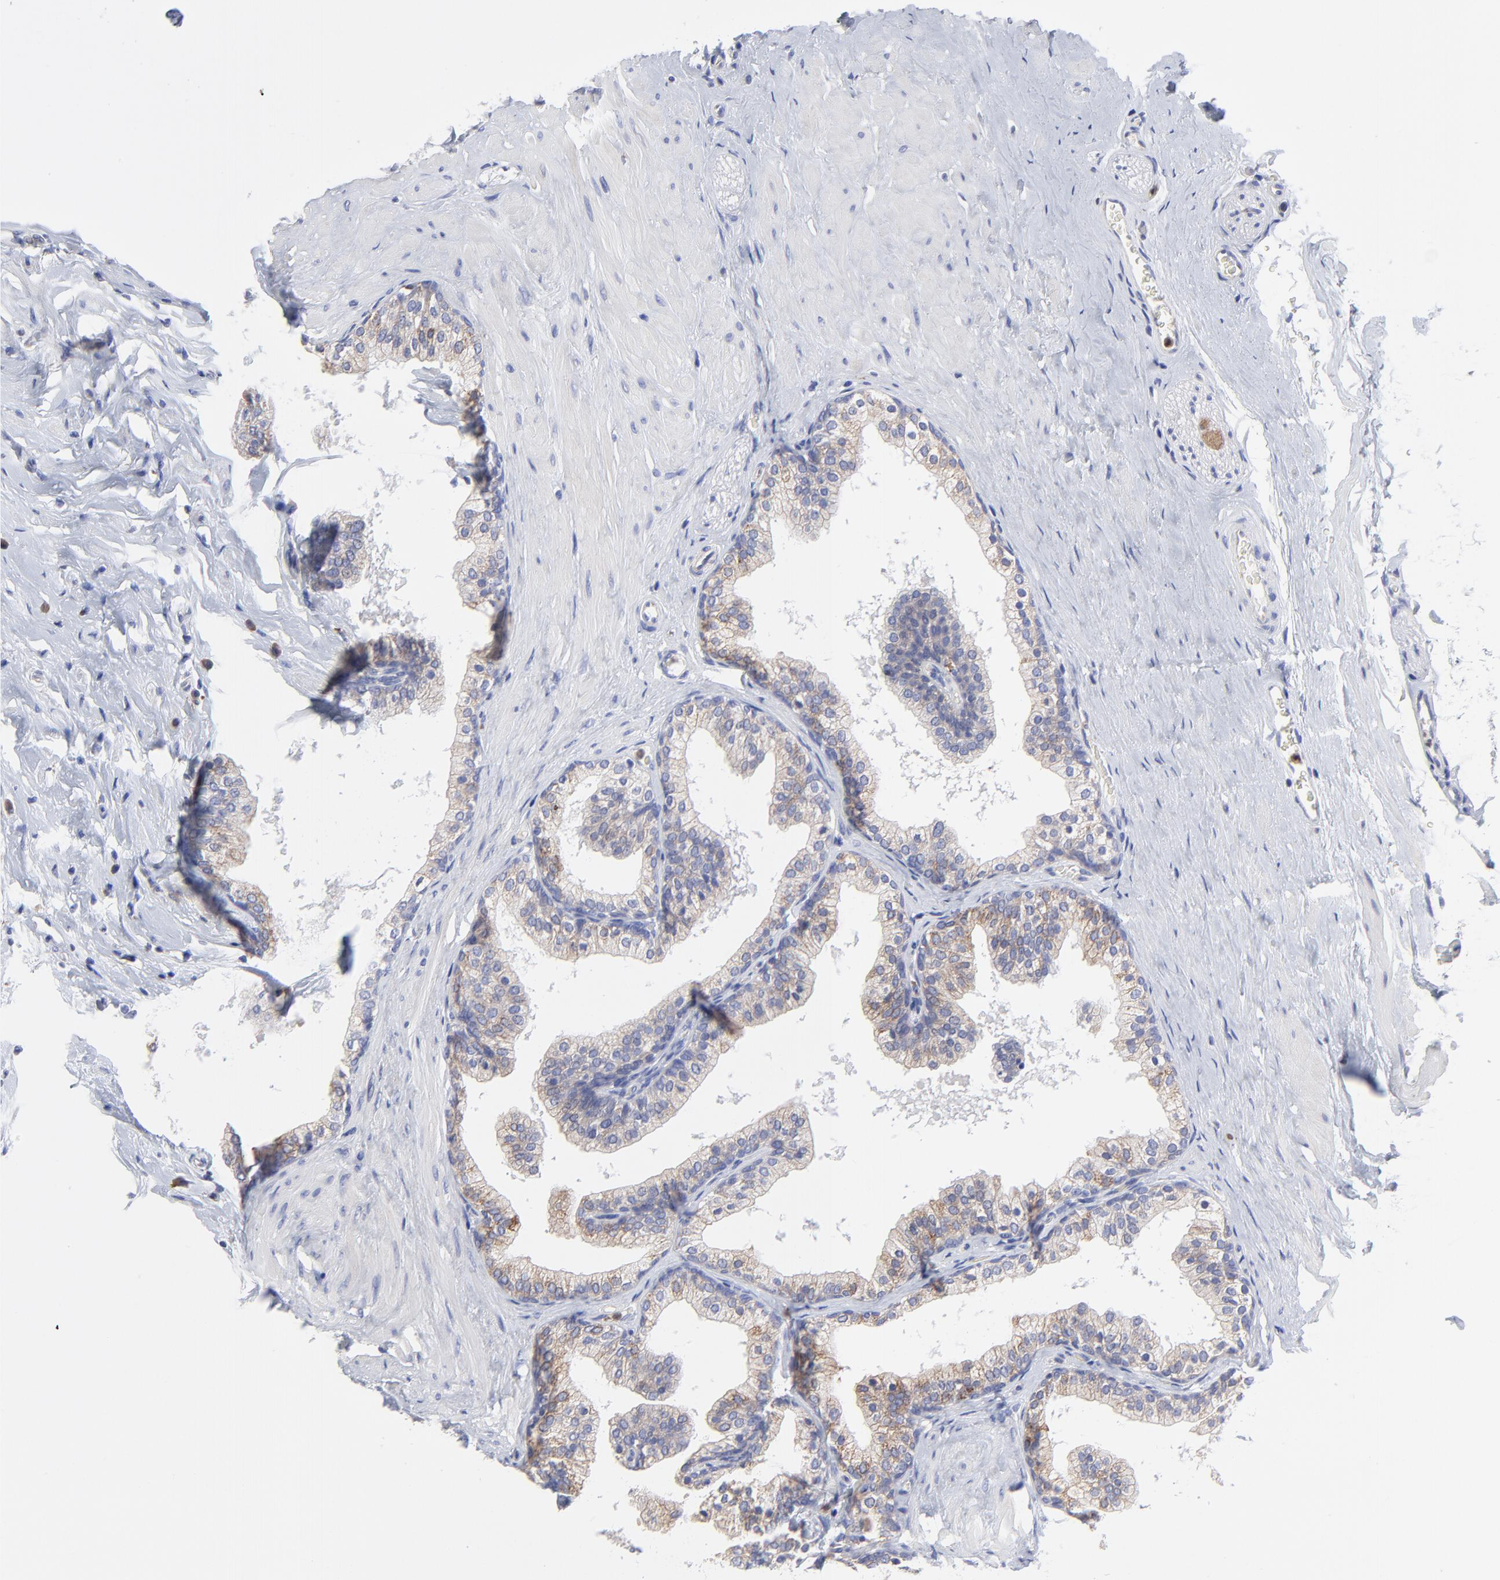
{"staining": {"intensity": "weak", "quantity": "25%-75%", "location": "cytoplasmic/membranous"}, "tissue": "prostate", "cell_type": "Glandular cells", "image_type": "normal", "snomed": [{"axis": "morphology", "description": "Normal tissue, NOS"}, {"axis": "topography", "description": "Prostate"}], "caption": "Immunohistochemical staining of unremarkable prostate displays 25%-75% levels of weak cytoplasmic/membranous protein staining in about 25%-75% of glandular cells.", "gene": "MOSPD2", "patient": {"sex": "male", "age": 60}}